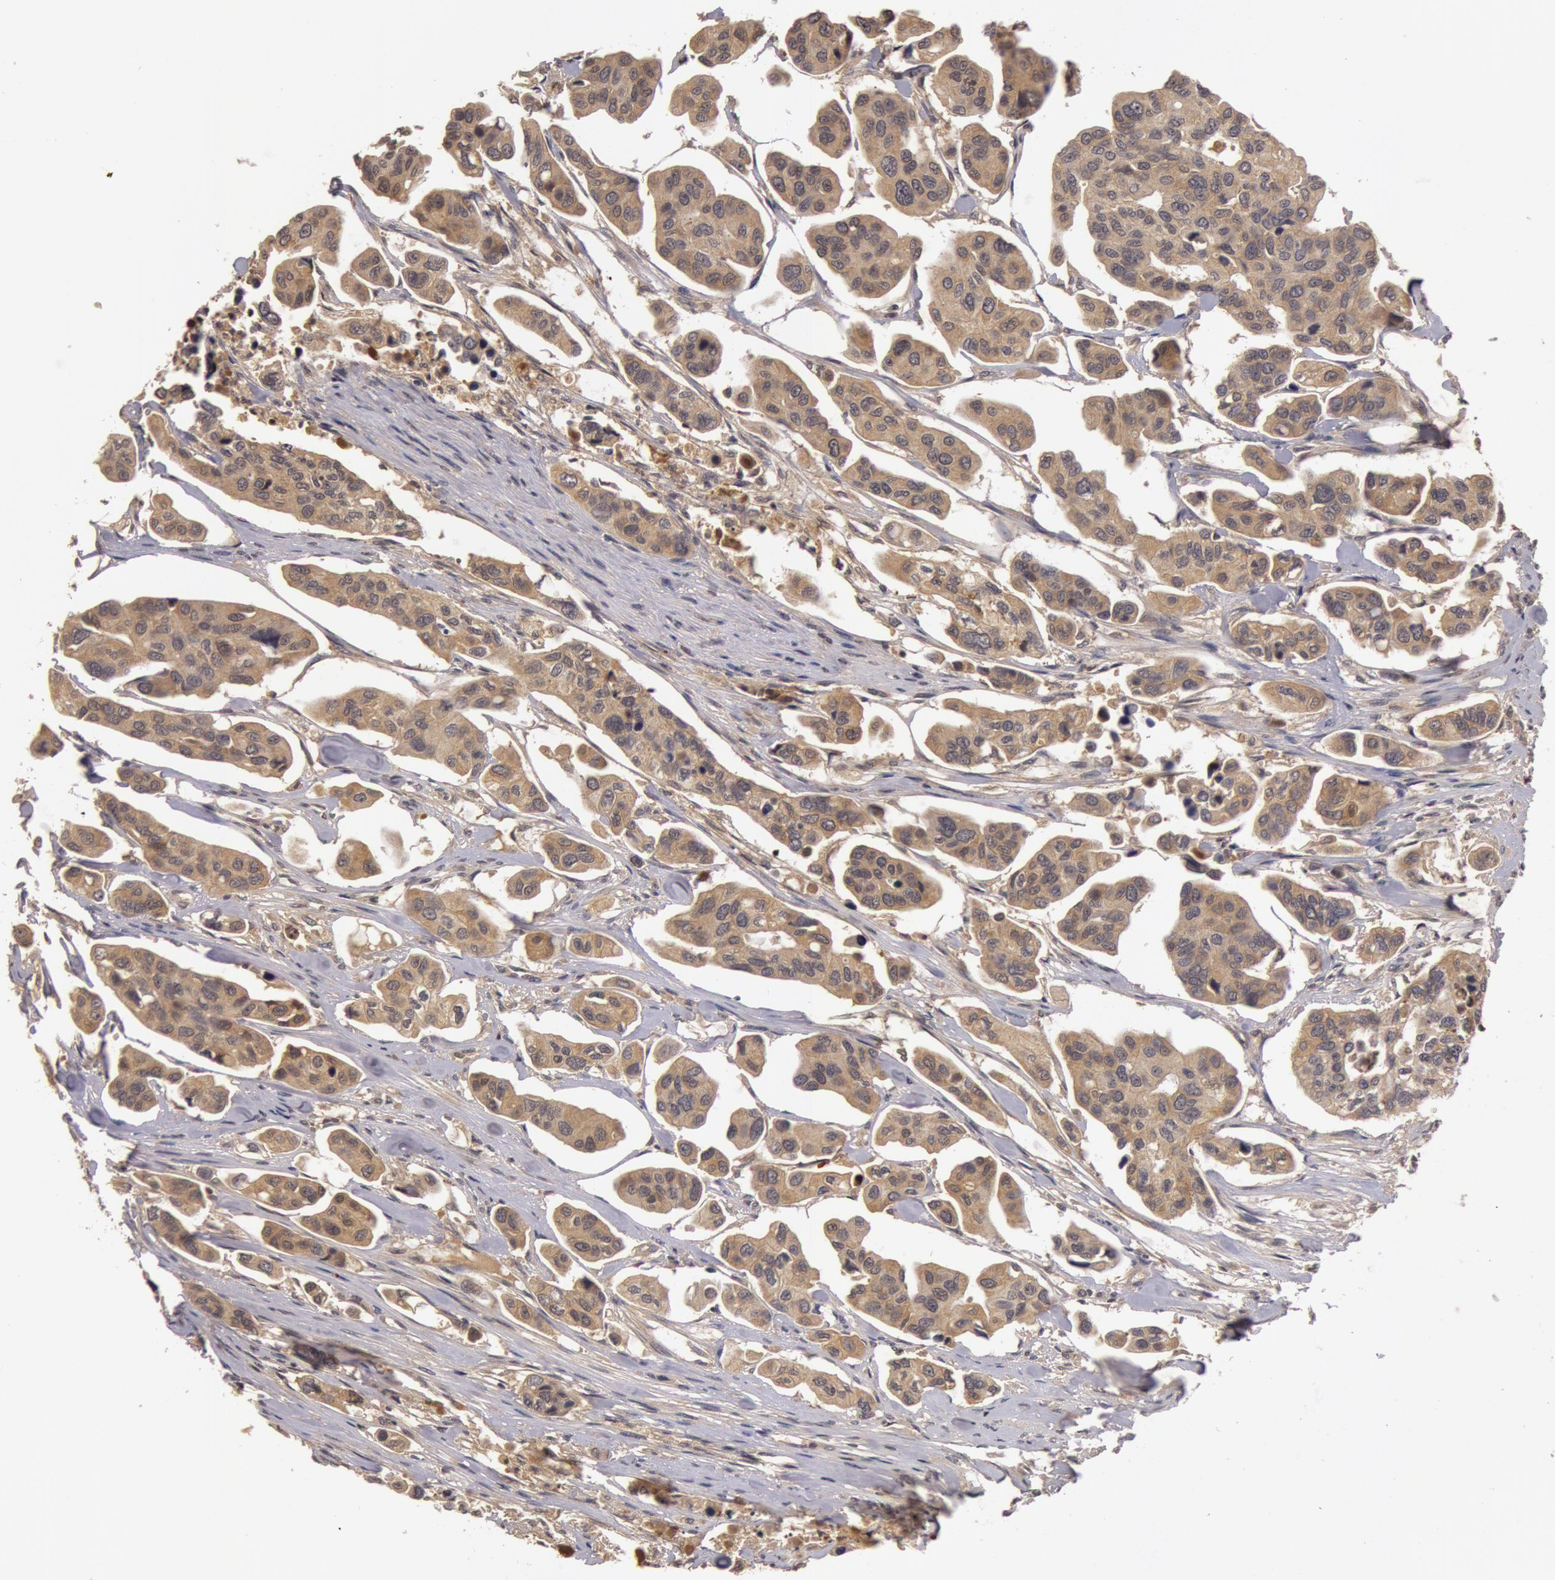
{"staining": {"intensity": "moderate", "quantity": ">75%", "location": "cytoplasmic/membranous"}, "tissue": "urothelial cancer", "cell_type": "Tumor cells", "image_type": "cancer", "snomed": [{"axis": "morphology", "description": "Adenocarcinoma, NOS"}, {"axis": "topography", "description": "Urinary bladder"}], "caption": "Immunohistochemical staining of human urothelial cancer reveals moderate cytoplasmic/membranous protein positivity in about >75% of tumor cells.", "gene": "BCHE", "patient": {"sex": "male", "age": 61}}